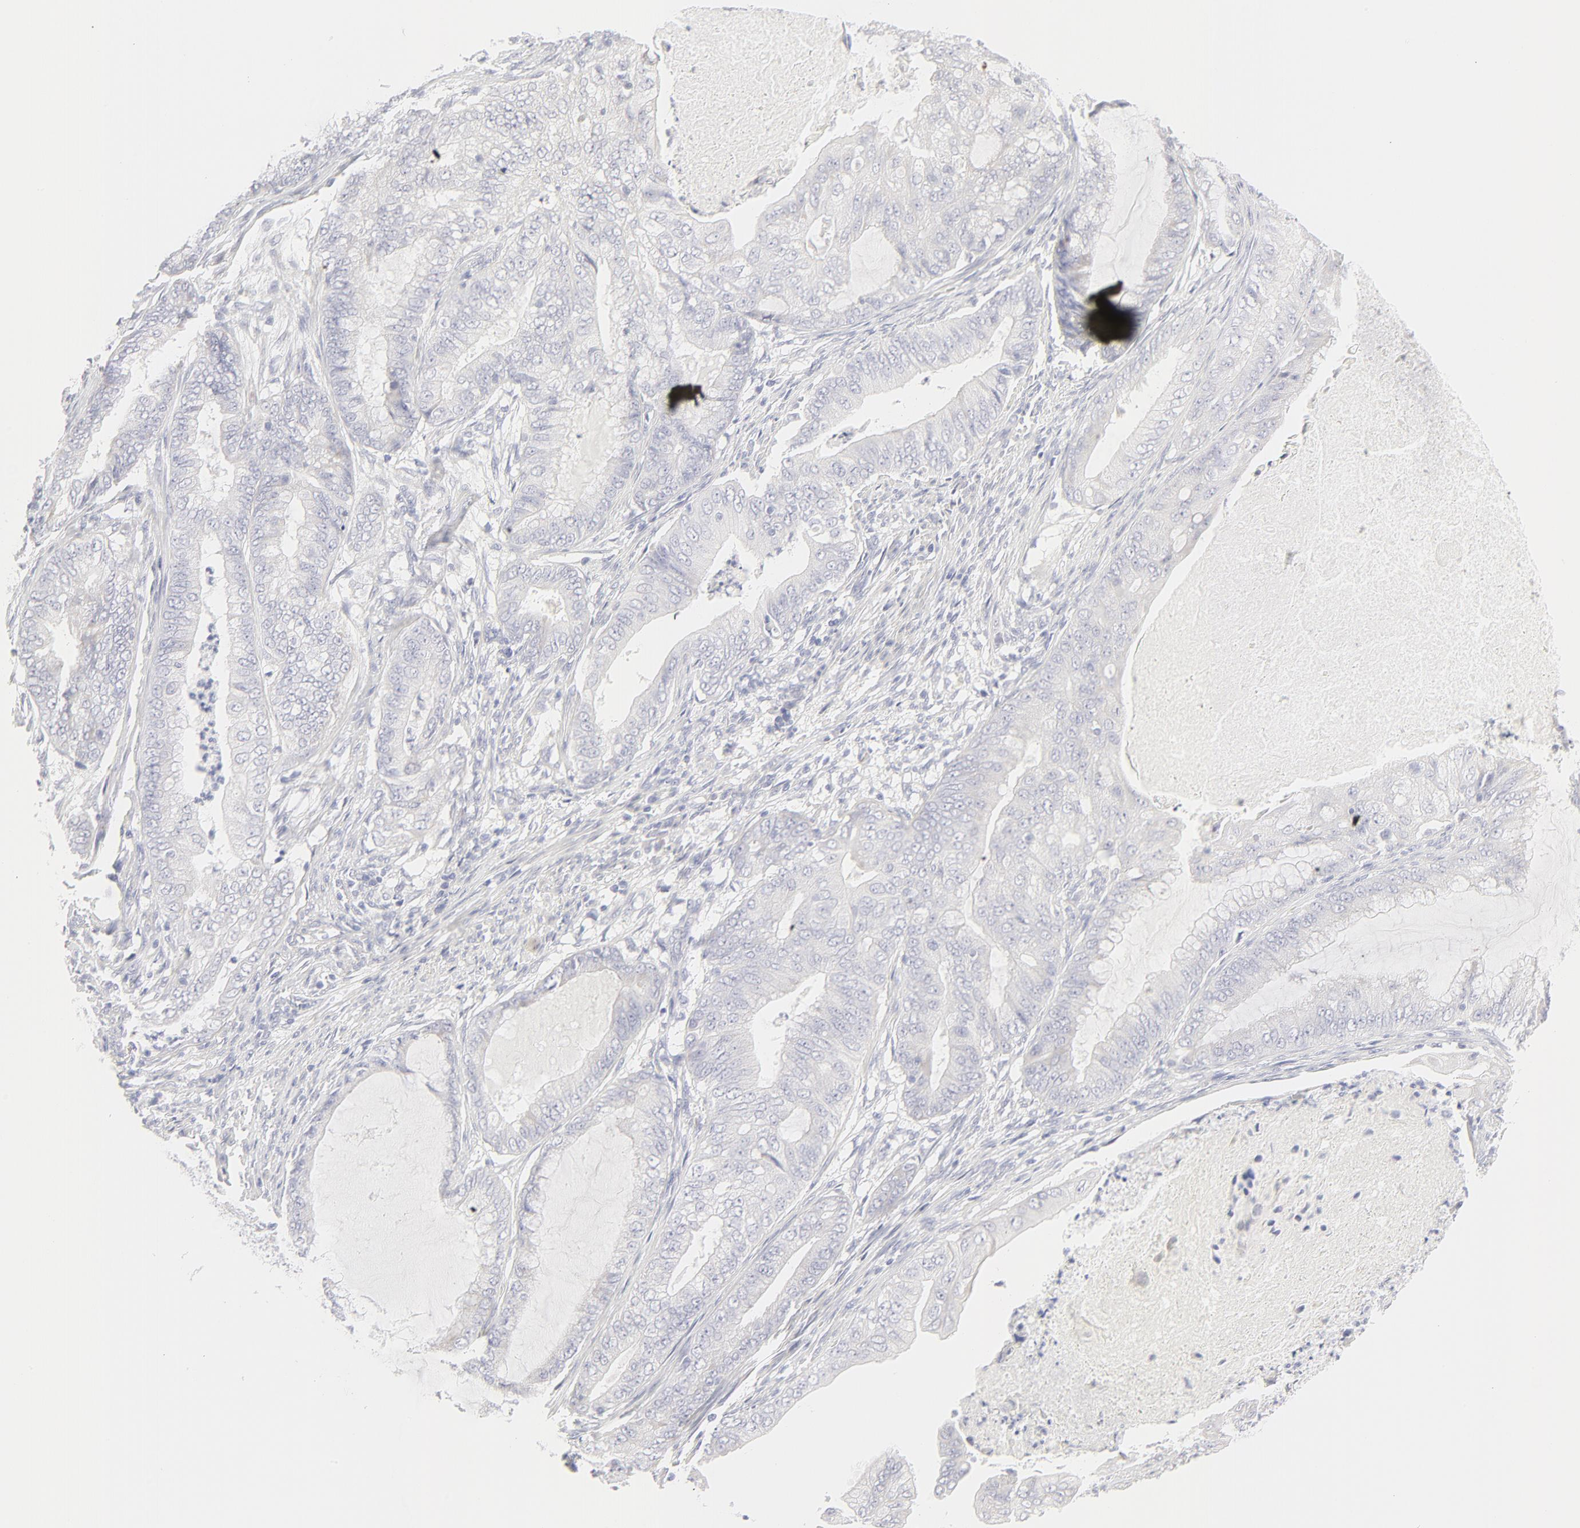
{"staining": {"intensity": "negative", "quantity": "none", "location": "none"}, "tissue": "endometrial cancer", "cell_type": "Tumor cells", "image_type": "cancer", "snomed": [{"axis": "morphology", "description": "Adenocarcinoma, NOS"}, {"axis": "topography", "description": "Endometrium"}], "caption": "Endometrial adenocarcinoma was stained to show a protein in brown. There is no significant positivity in tumor cells. The staining is performed using DAB brown chromogen with nuclei counter-stained in using hematoxylin.", "gene": "NPNT", "patient": {"sex": "female", "age": 63}}